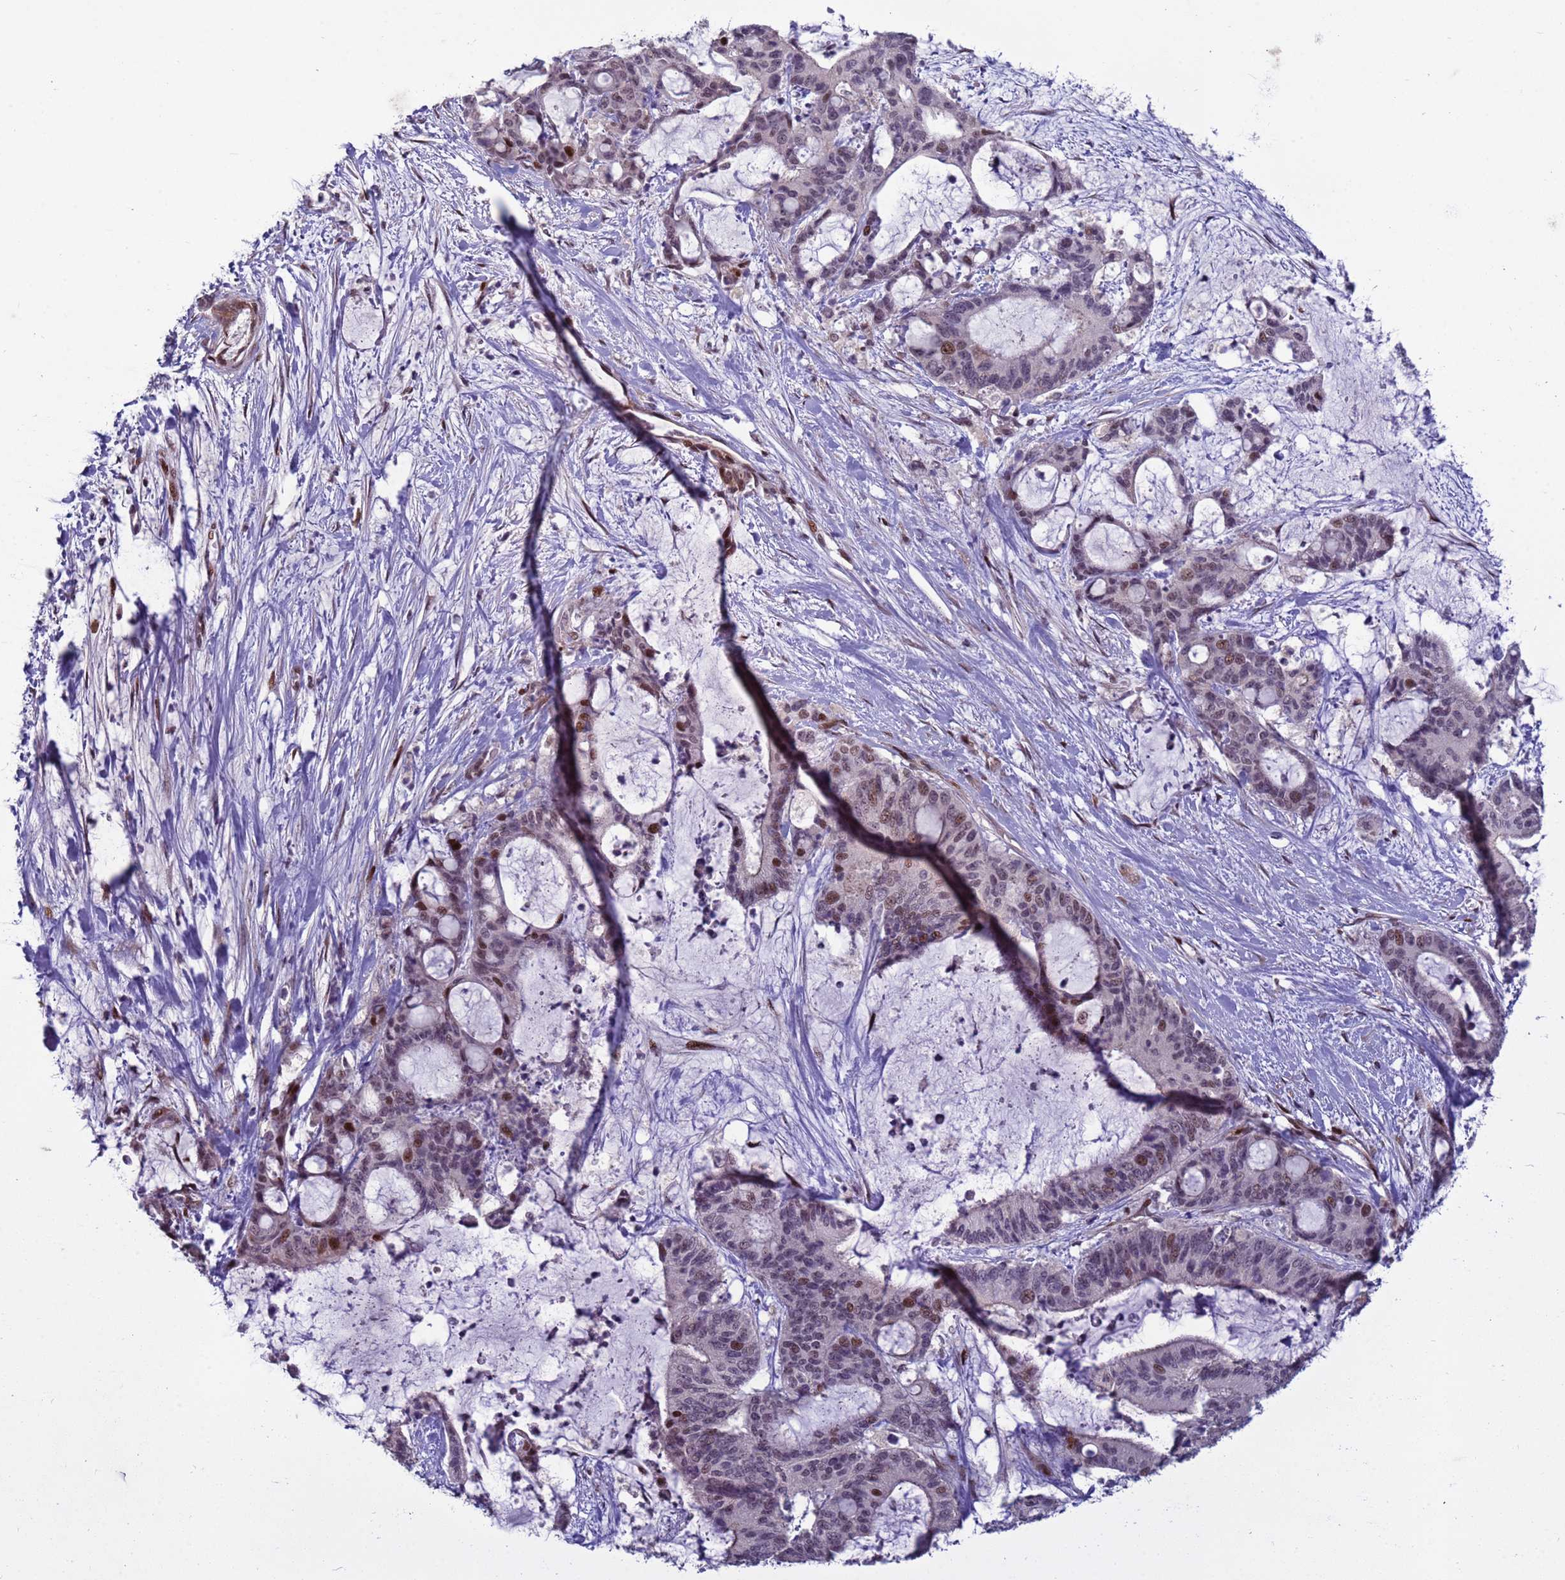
{"staining": {"intensity": "moderate", "quantity": "<25%", "location": "nuclear"}, "tissue": "liver cancer", "cell_type": "Tumor cells", "image_type": "cancer", "snomed": [{"axis": "morphology", "description": "Normal tissue, NOS"}, {"axis": "morphology", "description": "Cholangiocarcinoma"}, {"axis": "topography", "description": "Liver"}, {"axis": "topography", "description": "Peripheral nerve tissue"}], "caption": "IHC histopathology image of liver cancer (cholangiocarcinoma) stained for a protein (brown), which reveals low levels of moderate nuclear positivity in approximately <25% of tumor cells.", "gene": "SHC3", "patient": {"sex": "female", "age": 73}}